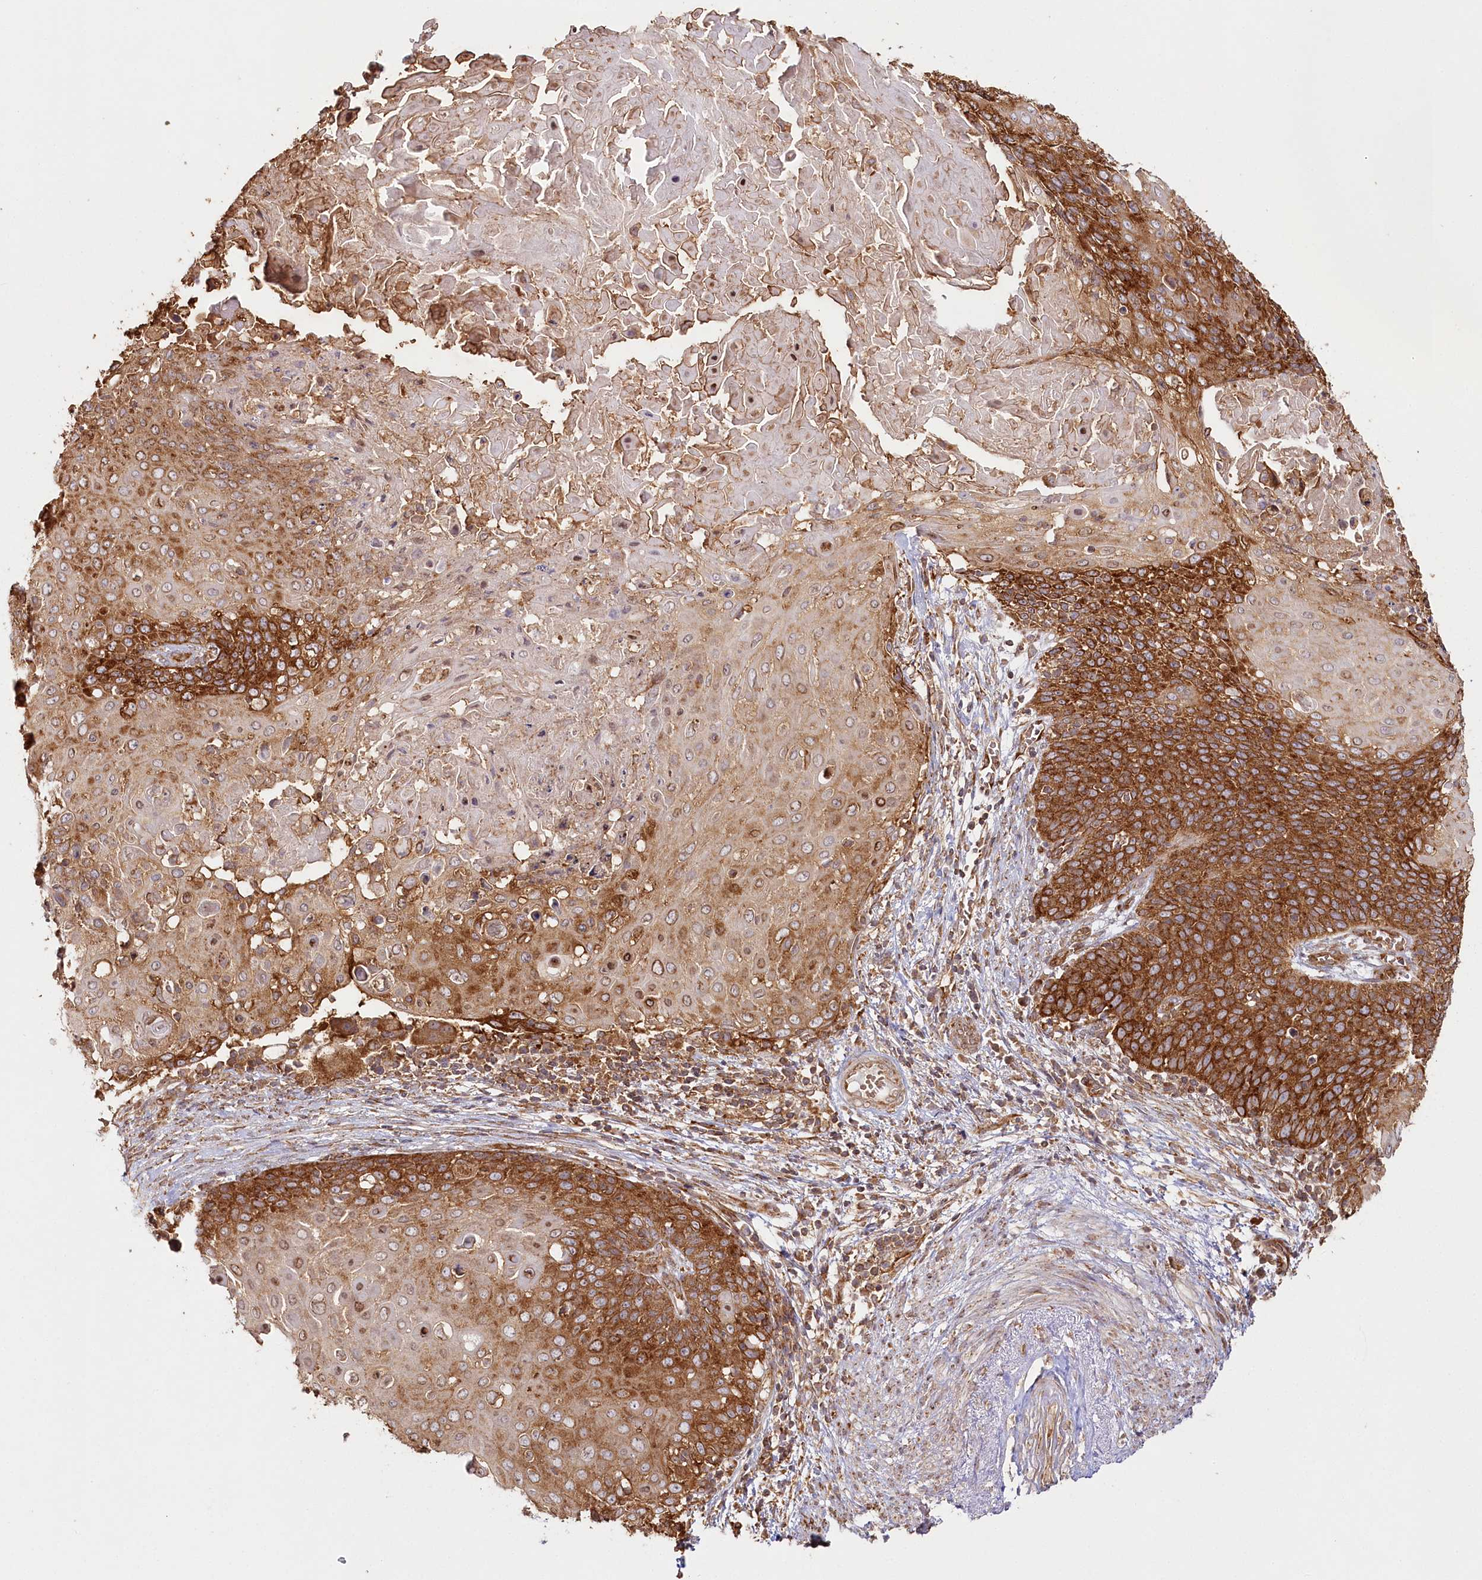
{"staining": {"intensity": "strong", "quantity": ">75%", "location": "cytoplasmic/membranous"}, "tissue": "cervical cancer", "cell_type": "Tumor cells", "image_type": "cancer", "snomed": [{"axis": "morphology", "description": "Squamous cell carcinoma, NOS"}, {"axis": "topography", "description": "Cervix"}], "caption": "Immunohistochemistry image of neoplastic tissue: human cervical cancer stained using immunohistochemistry (IHC) demonstrates high levels of strong protein expression localized specifically in the cytoplasmic/membranous of tumor cells, appearing as a cytoplasmic/membranous brown color.", "gene": "OTUD4", "patient": {"sex": "female", "age": 39}}